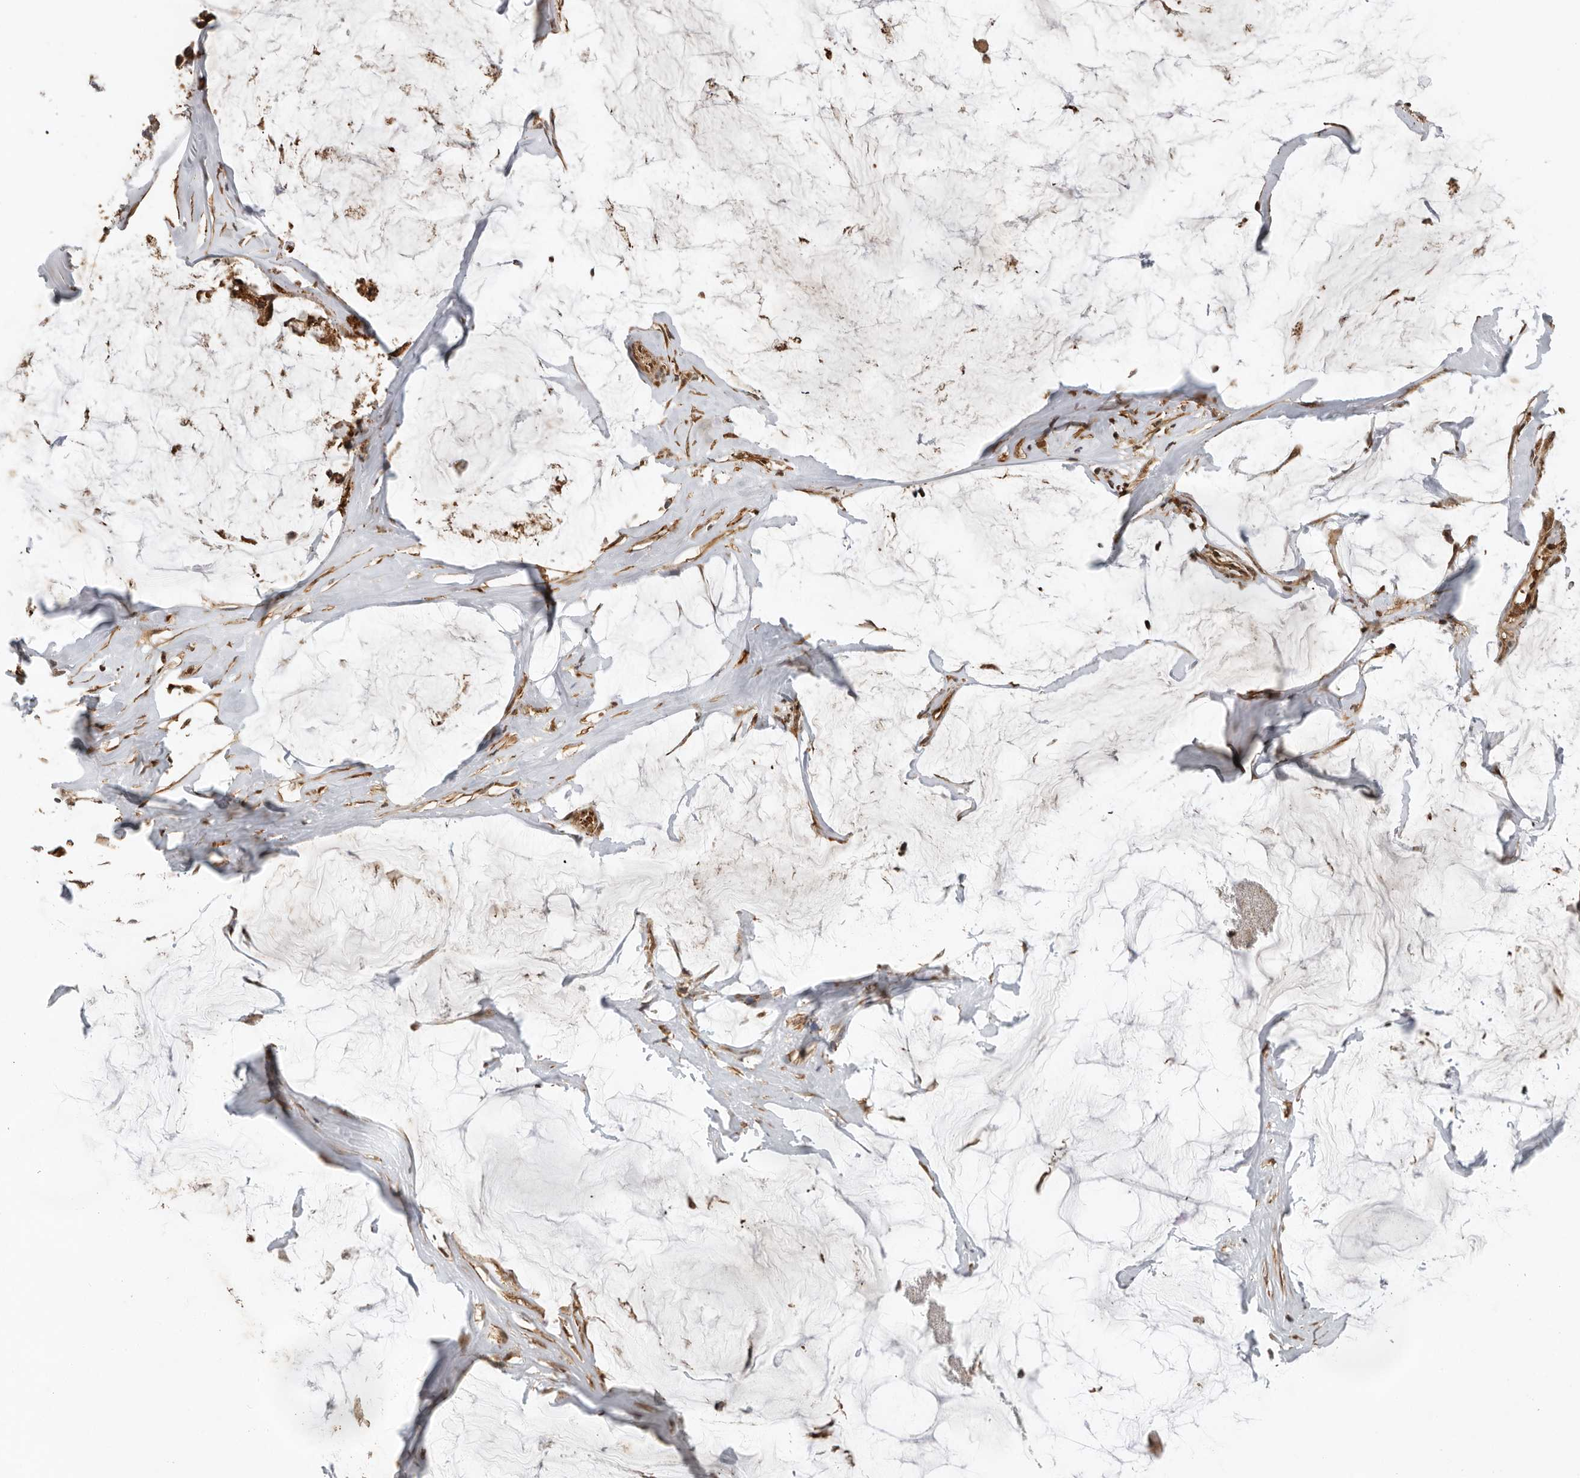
{"staining": {"intensity": "strong", "quantity": ">75%", "location": "cytoplasmic/membranous"}, "tissue": "ovarian cancer", "cell_type": "Tumor cells", "image_type": "cancer", "snomed": [{"axis": "morphology", "description": "Cystadenocarcinoma, mucinous, NOS"}, {"axis": "topography", "description": "Ovary"}], "caption": "Protein staining exhibits strong cytoplasmic/membranous expression in approximately >75% of tumor cells in ovarian cancer (mucinous cystadenocarcinoma). The protein of interest is stained brown, and the nuclei are stained in blue (DAB IHC with brightfield microscopy, high magnification).", "gene": "RNF157", "patient": {"sex": "female", "age": 39}}